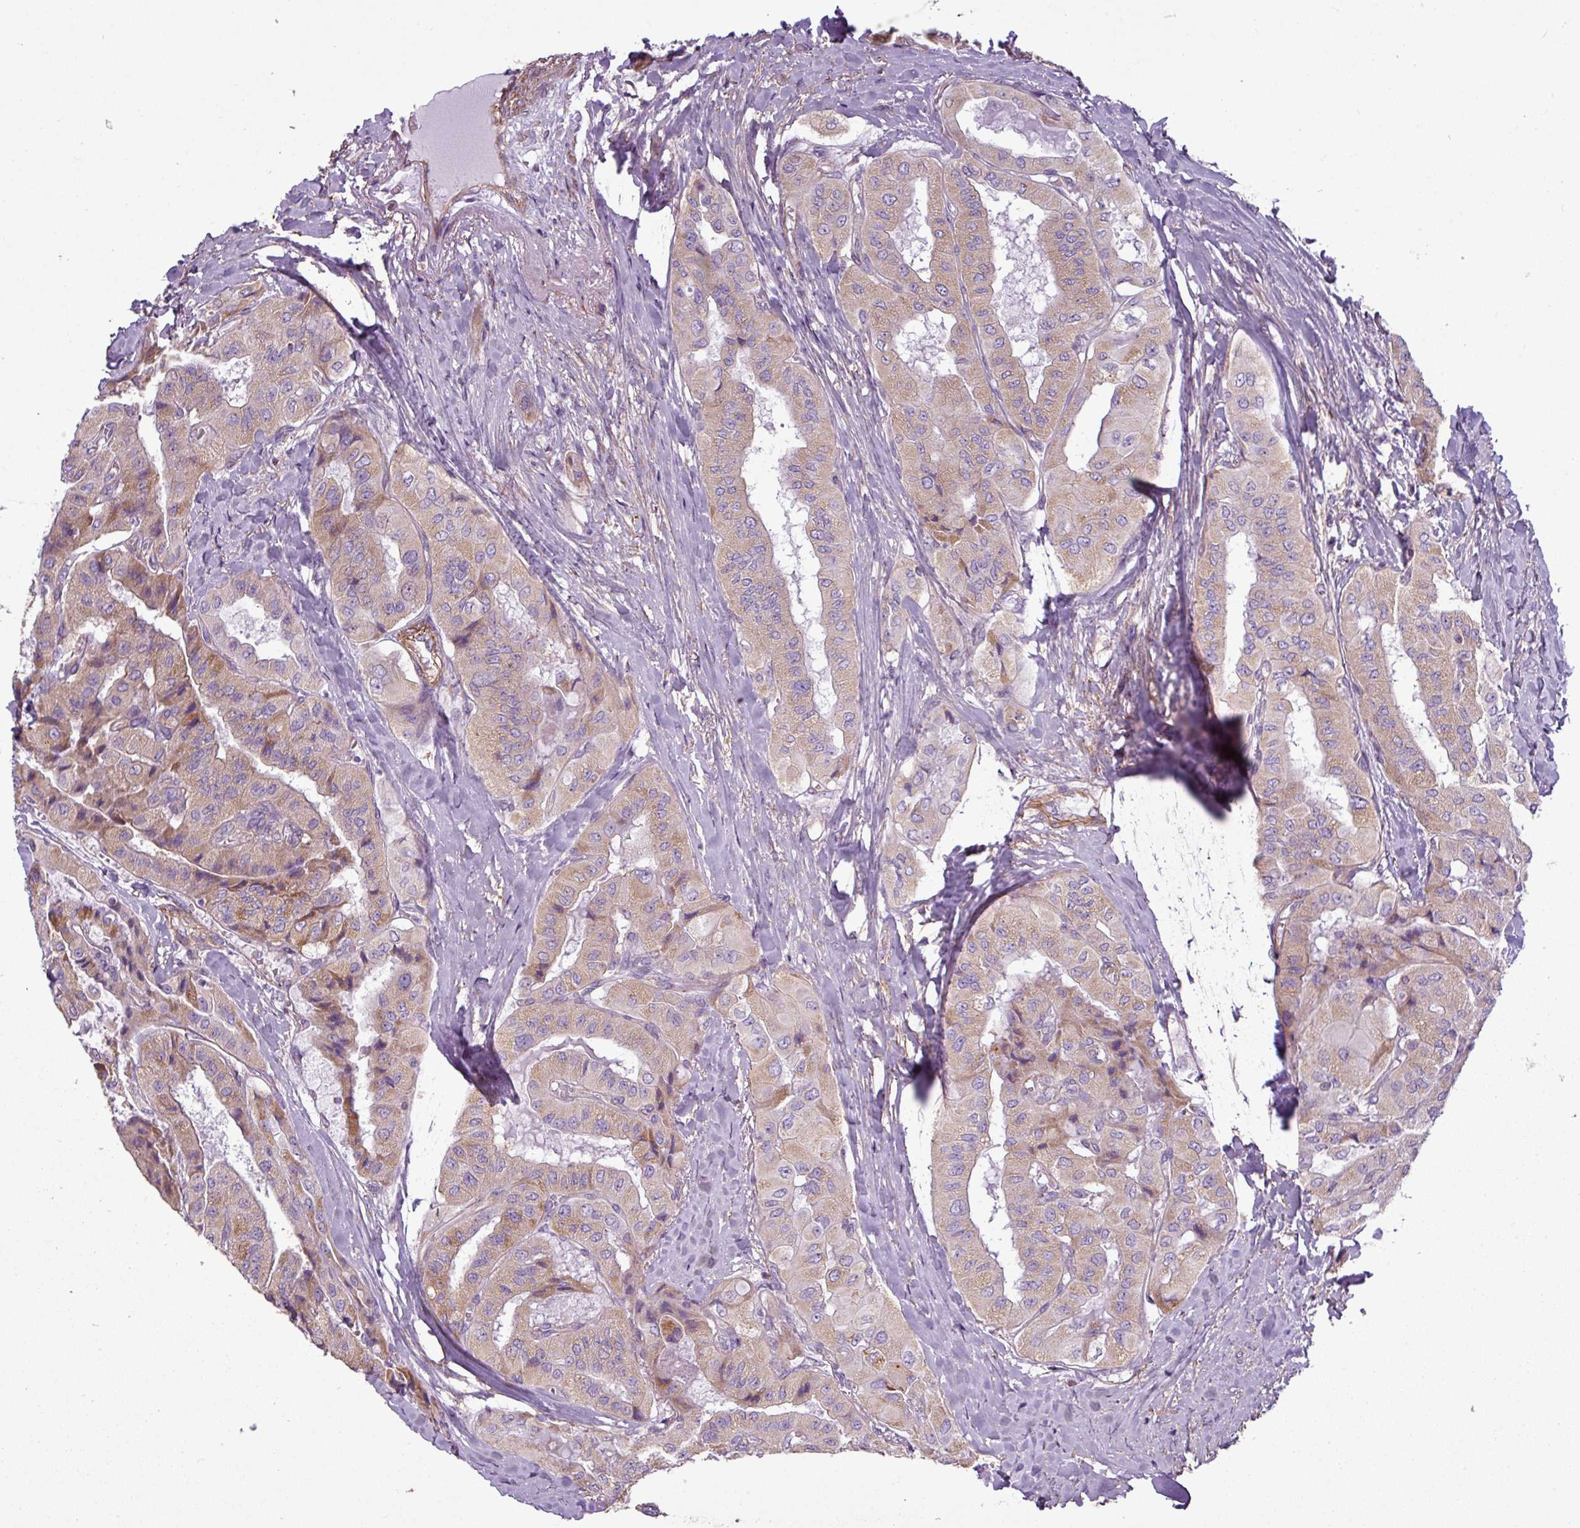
{"staining": {"intensity": "moderate", "quantity": "<25%", "location": "cytoplasmic/membranous"}, "tissue": "thyroid cancer", "cell_type": "Tumor cells", "image_type": "cancer", "snomed": [{"axis": "morphology", "description": "Normal tissue, NOS"}, {"axis": "morphology", "description": "Papillary adenocarcinoma, NOS"}, {"axis": "topography", "description": "Thyroid gland"}], "caption": "Immunohistochemistry (IHC) photomicrograph of neoplastic tissue: human thyroid cancer (papillary adenocarcinoma) stained using IHC demonstrates low levels of moderate protein expression localized specifically in the cytoplasmic/membranous of tumor cells, appearing as a cytoplasmic/membranous brown color.", "gene": "BTN2A2", "patient": {"sex": "female", "age": 59}}